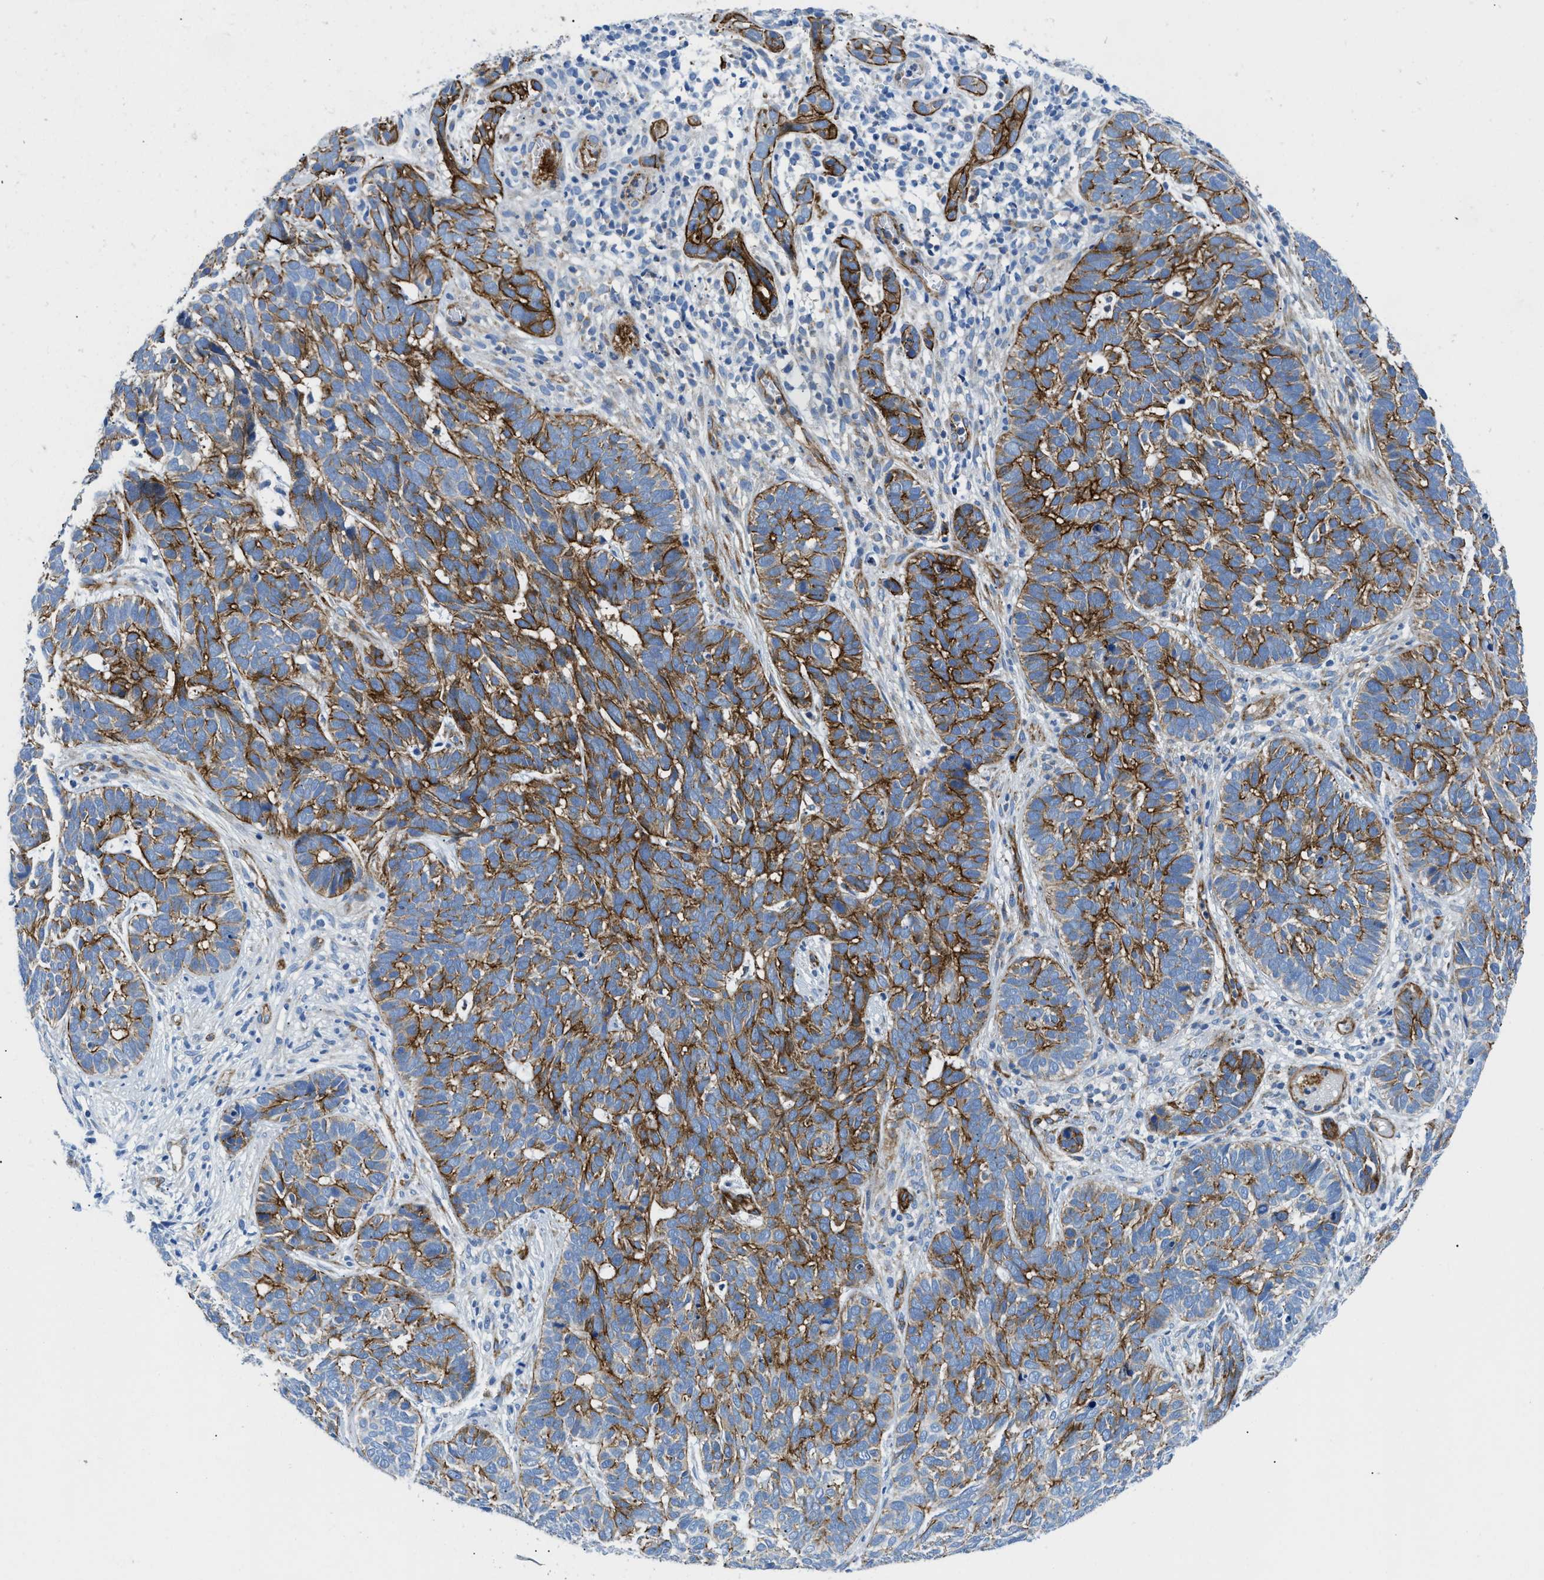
{"staining": {"intensity": "moderate", "quantity": ">75%", "location": "cytoplasmic/membranous"}, "tissue": "skin cancer", "cell_type": "Tumor cells", "image_type": "cancer", "snomed": [{"axis": "morphology", "description": "Basal cell carcinoma"}, {"axis": "topography", "description": "Skin"}], "caption": "An image showing moderate cytoplasmic/membranous positivity in about >75% of tumor cells in skin cancer (basal cell carcinoma), as visualized by brown immunohistochemical staining.", "gene": "CUTA", "patient": {"sex": "male", "age": 87}}